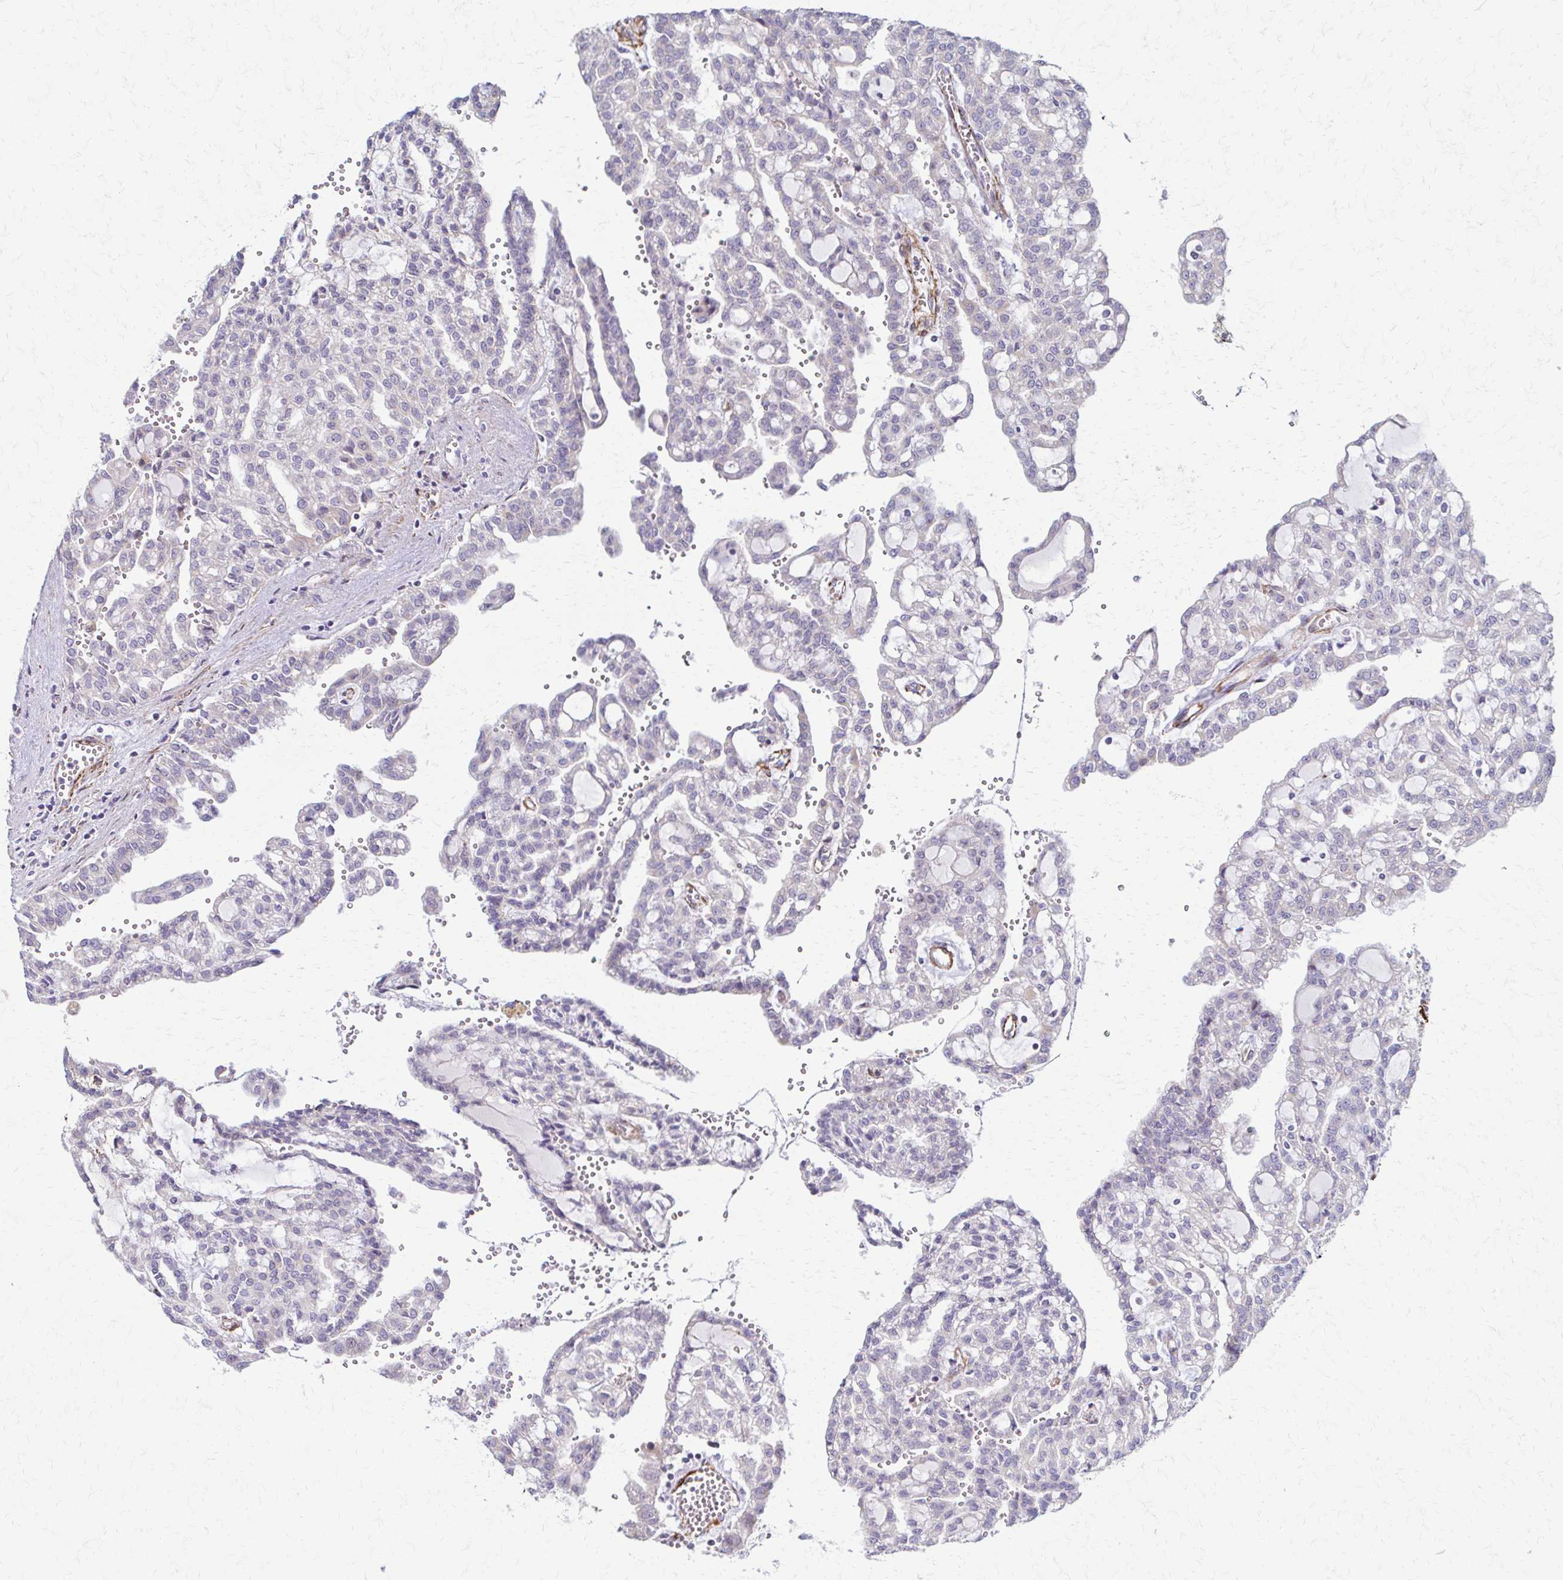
{"staining": {"intensity": "negative", "quantity": "none", "location": "none"}, "tissue": "renal cancer", "cell_type": "Tumor cells", "image_type": "cancer", "snomed": [{"axis": "morphology", "description": "Adenocarcinoma, NOS"}, {"axis": "topography", "description": "Kidney"}], "caption": "A photomicrograph of renal cancer stained for a protein displays no brown staining in tumor cells.", "gene": "TIMMDC1", "patient": {"sex": "male", "age": 63}}